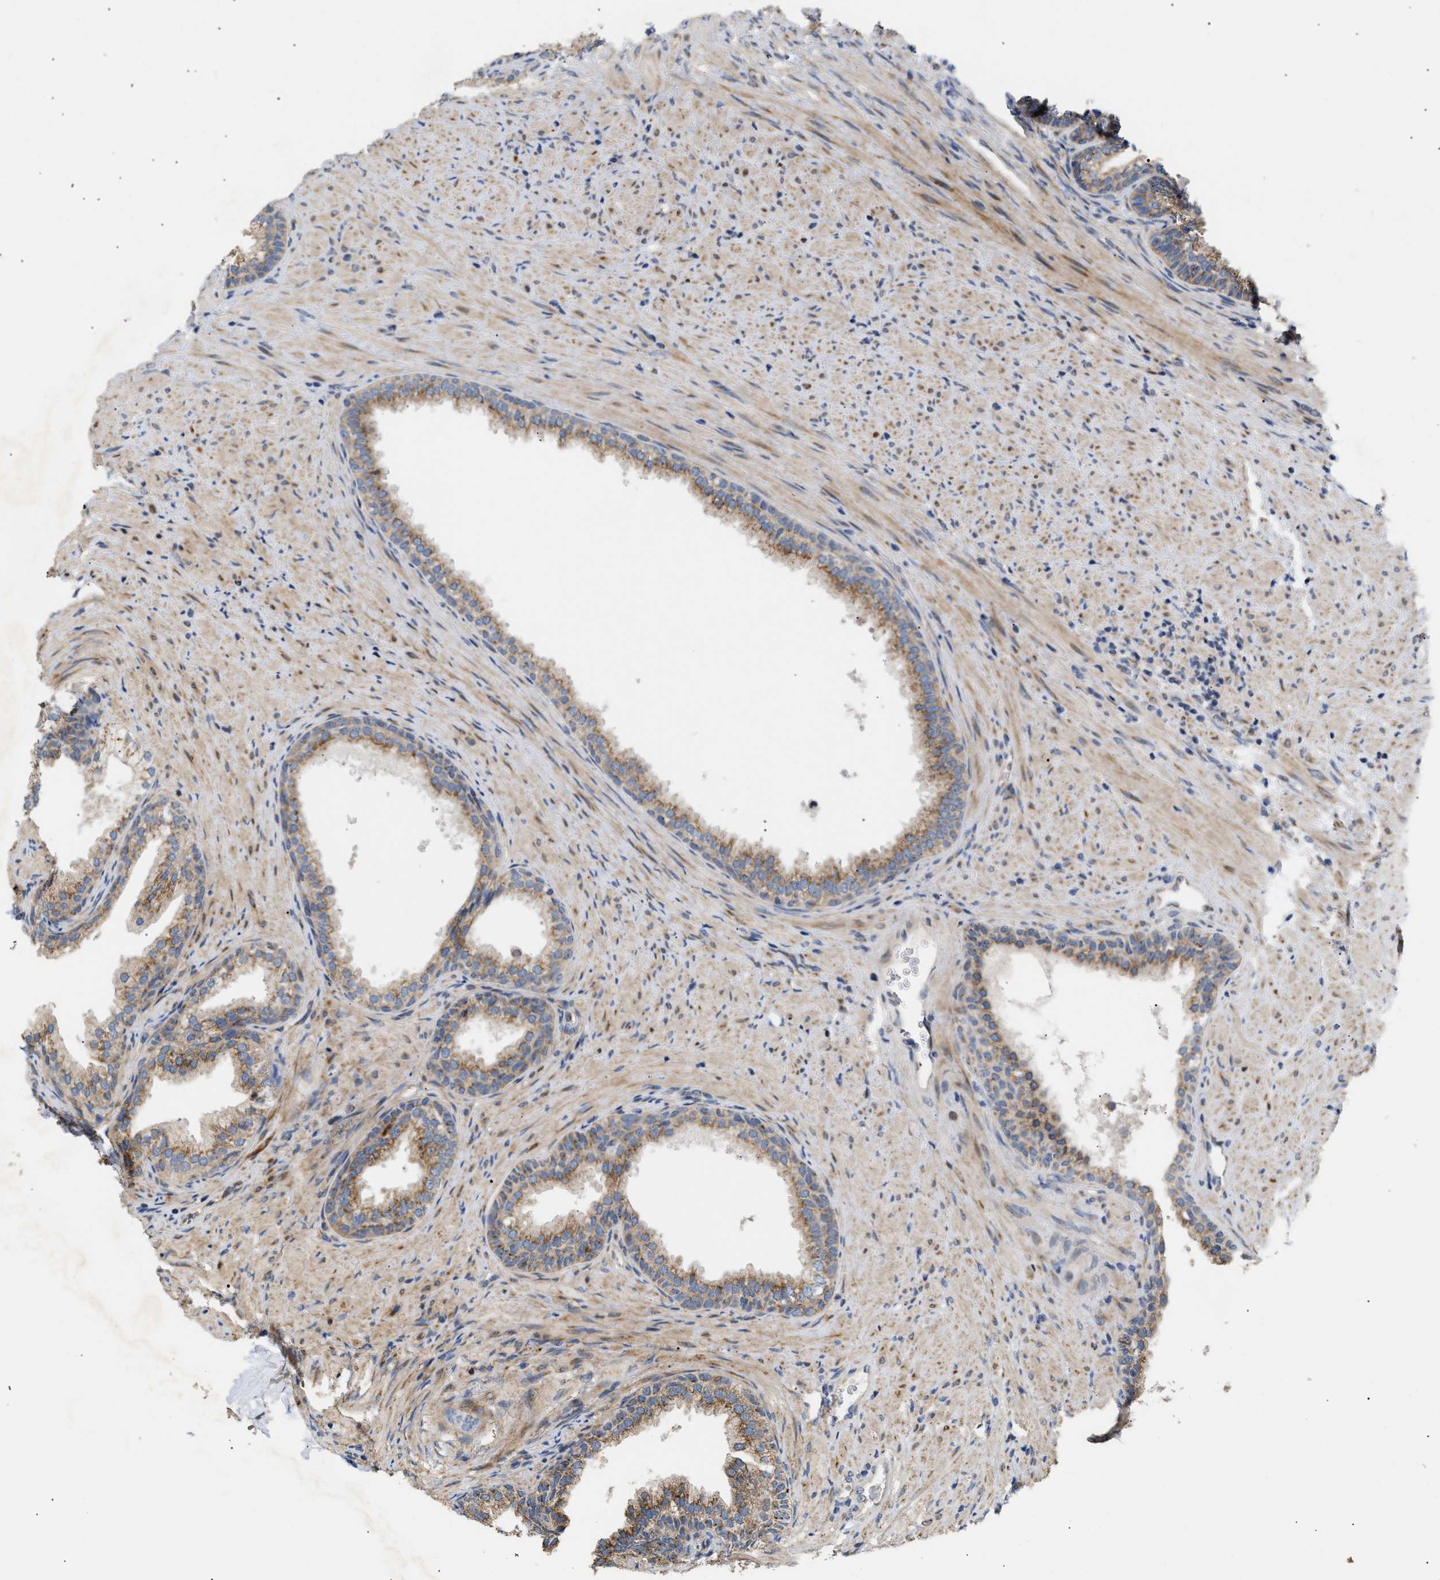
{"staining": {"intensity": "moderate", "quantity": ">75%", "location": "cytoplasmic/membranous"}, "tissue": "prostate", "cell_type": "Glandular cells", "image_type": "normal", "snomed": [{"axis": "morphology", "description": "Normal tissue, NOS"}, {"axis": "topography", "description": "Prostate"}], "caption": "A micrograph showing moderate cytoplasmic/membranous staining in about >75% of glandular cells in normal prostate, as visualized by brown immunohistochemical staining.", "gene": "TMEM168", "patient": {"sex": "male", "age": 76}}